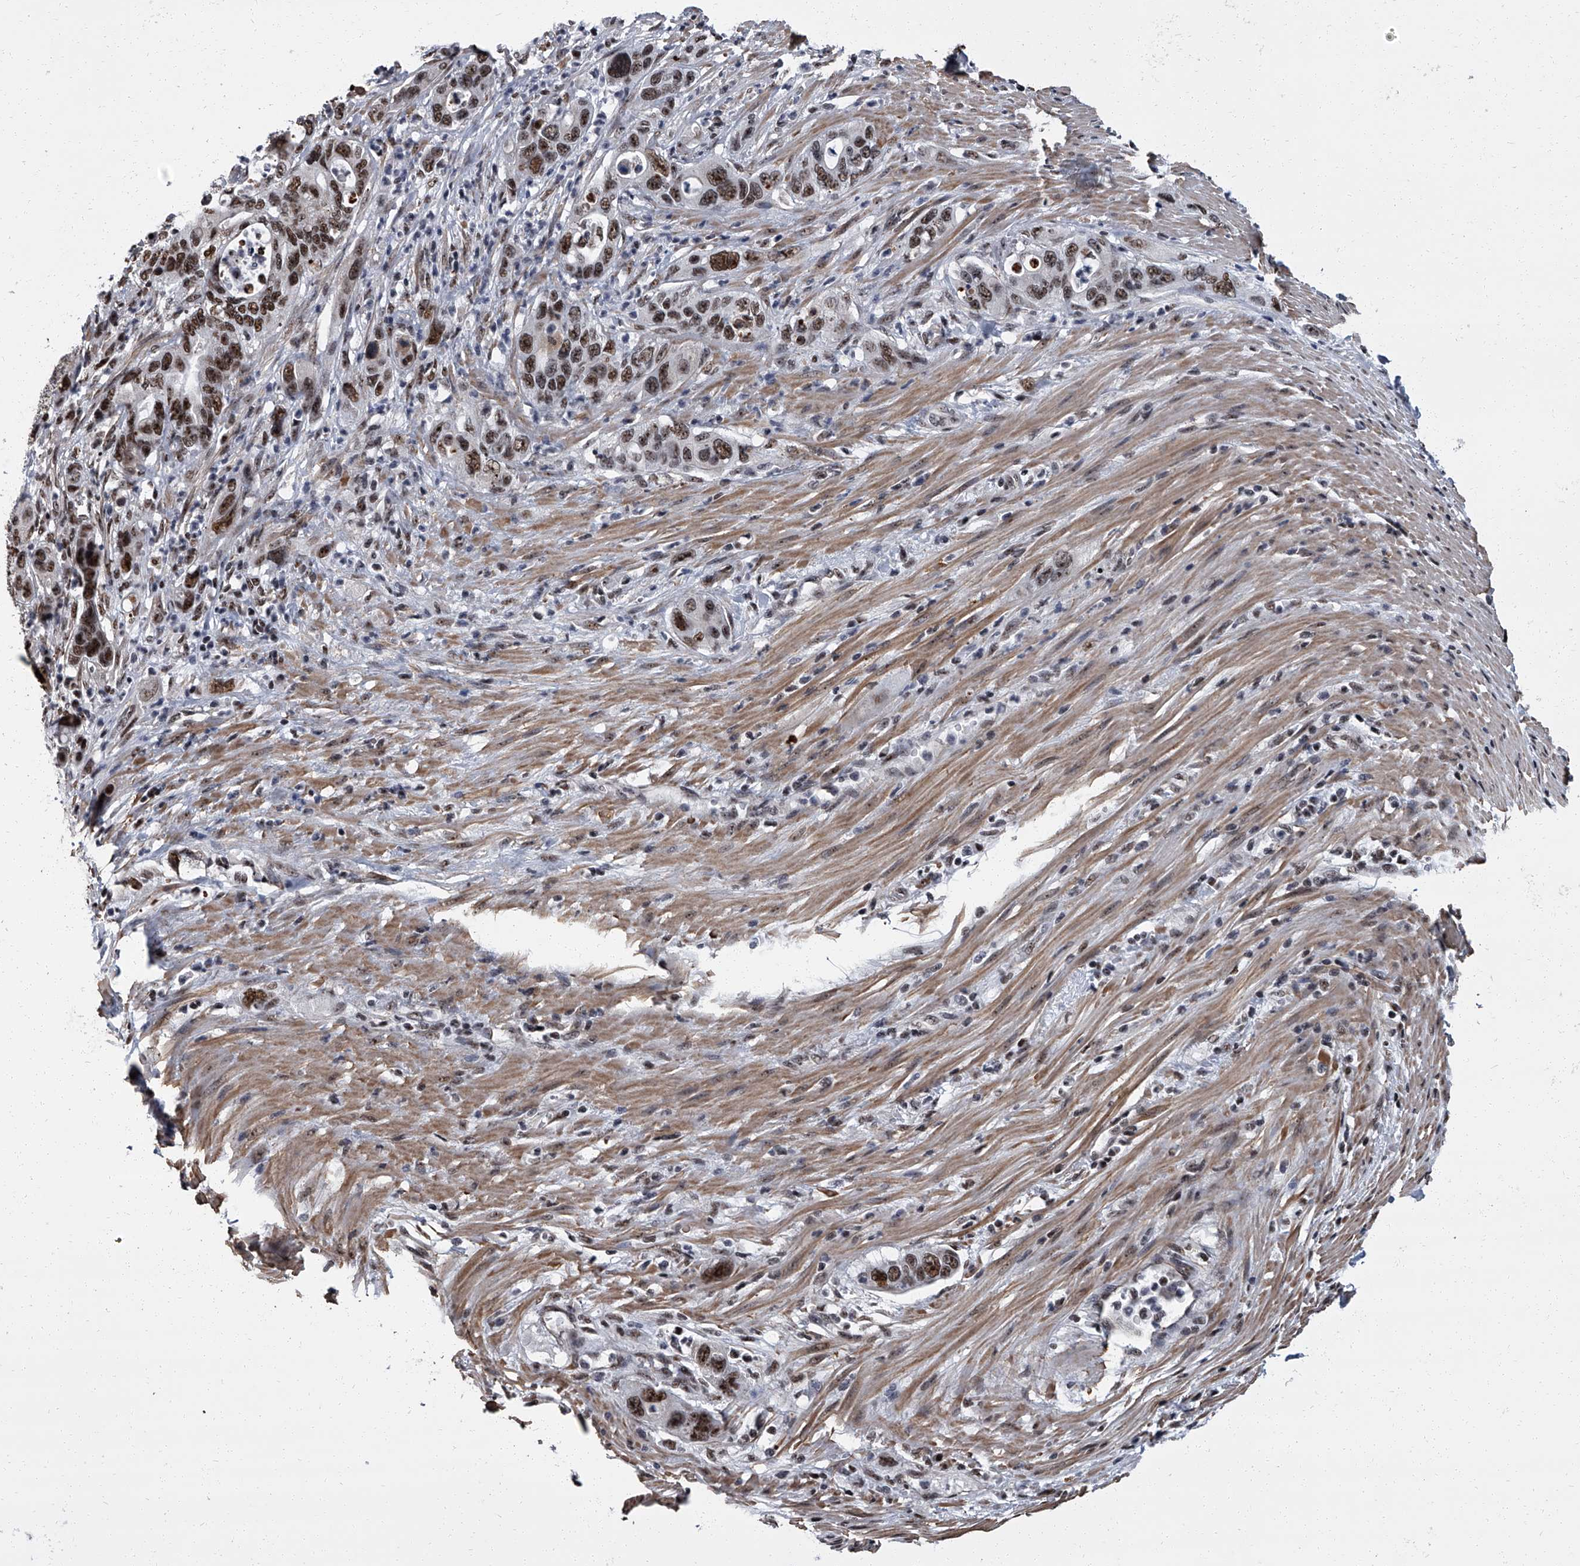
{"staining": {"intensity": "strong", "quantity": ">75%", "location": "nuclear"}, "tissue": "pancreatic cancer", "cell_type": "Tumor cells", "image_type": "cancer", "snomed": [{"axis": "morphology", "description": "Adenocarcinoma, NOS"}, {"axis": "topography", "description": "Pancreas"}], "caption": "Protein staining by IHC displays strong nuclear expression in about >75% of tumor cells in pancreatic cancer. (Brightfield microscopy of DAB IHC at high magnification).", "gene": "ZNF518B", "patient": {"sex": "female", "age": 71}}